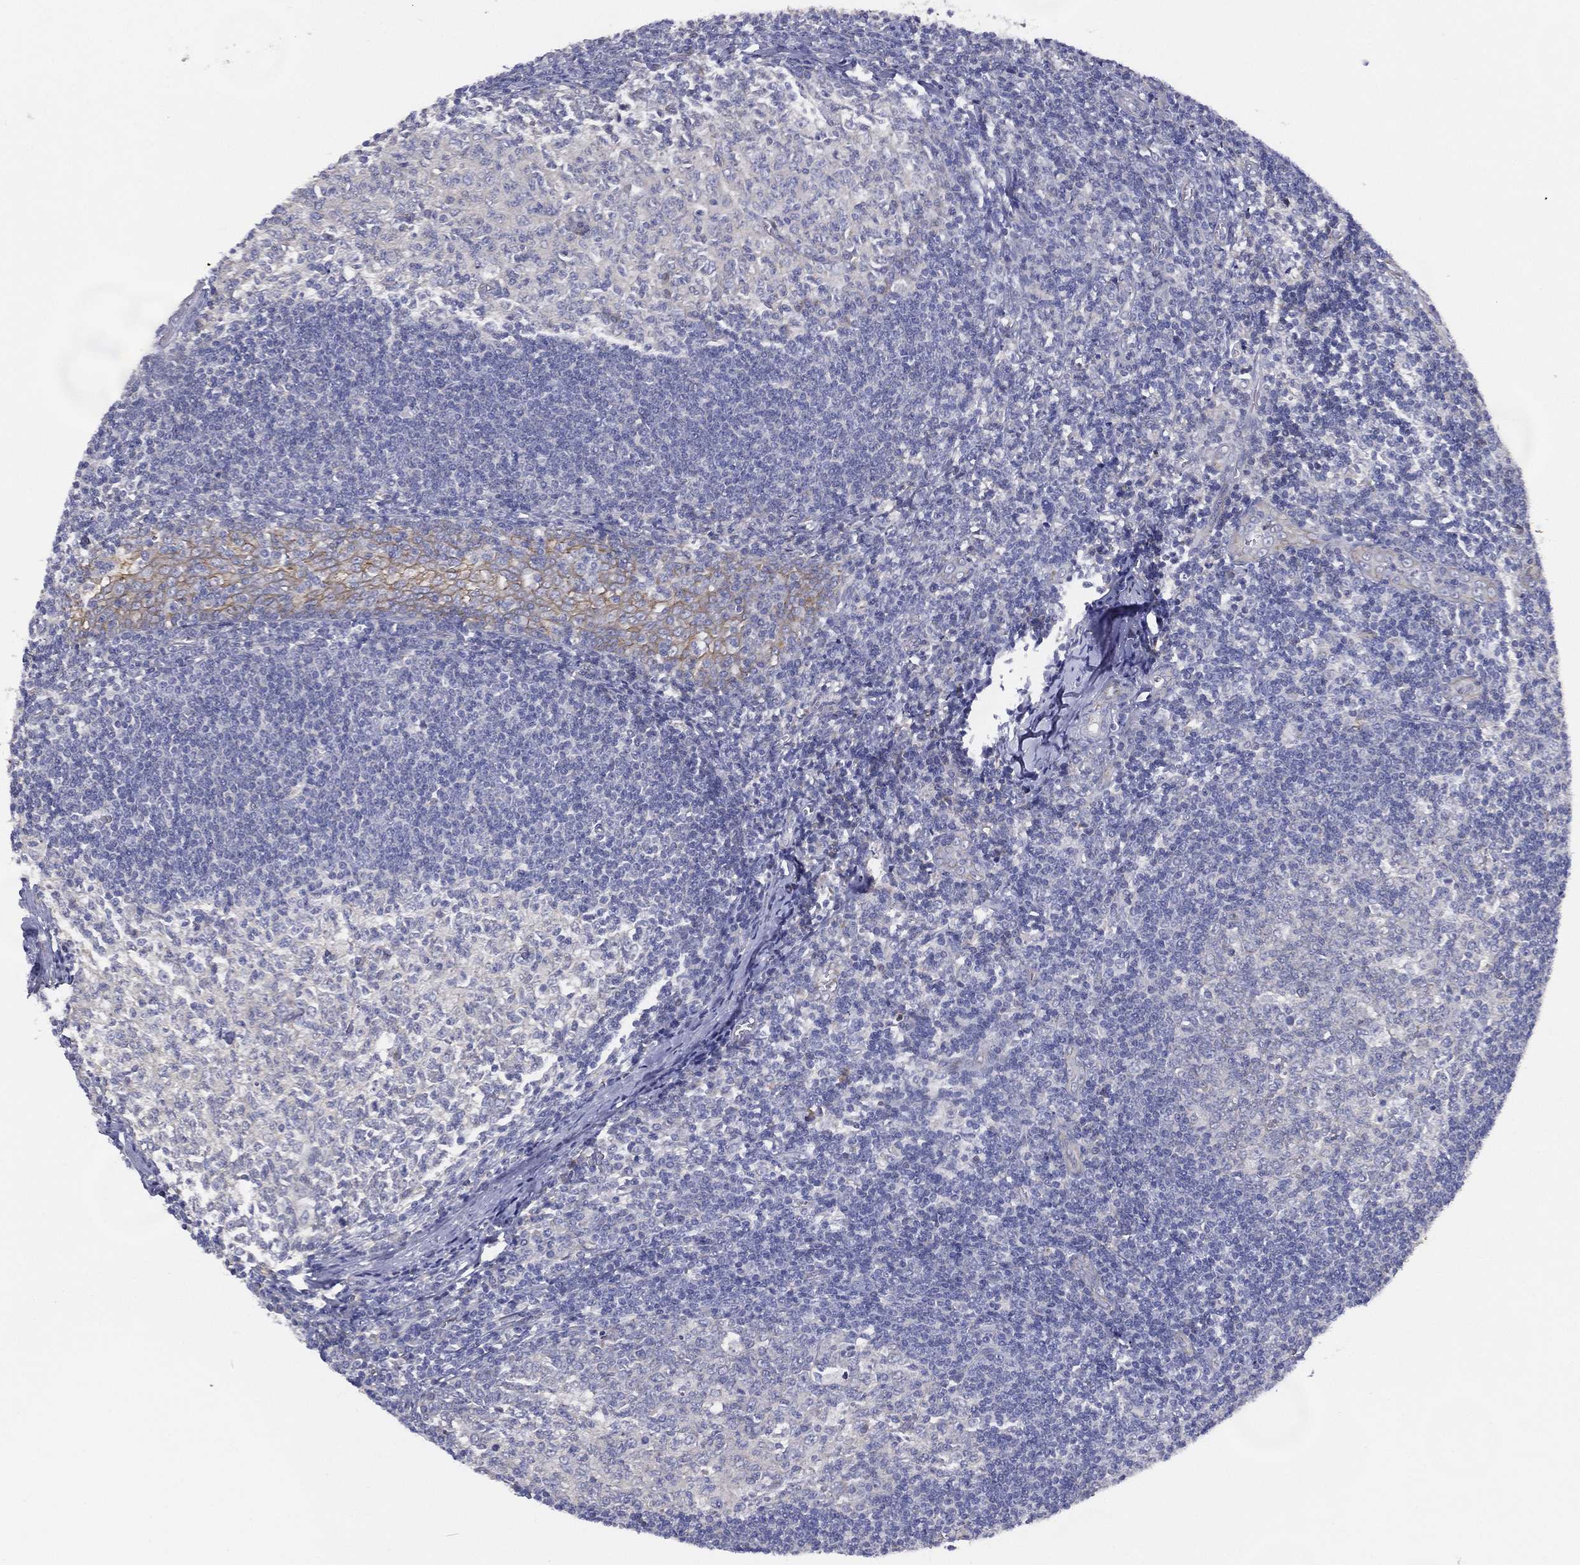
{"staining": {"intensity": "negative", "quantity": "none", "location": "none"}, "tissue": "tonsil", "cell_type": "Germinal center cells", "image_type": "normal", "snomed": [{"axis": "morphology", "description": "Normal tissue, NOS"}, {"axis": "topography", "description": "Tonsil"}], "caption": "A high-resolution image shows immunohistochemistry (IHC) staining of unremarkable tonsil, which displays no significant expression in germinal center cells. (IHC, brightfield microscopy, high magnification).", "gene": "ZNF223", "patient": {"sex": "male", "age": 33}}